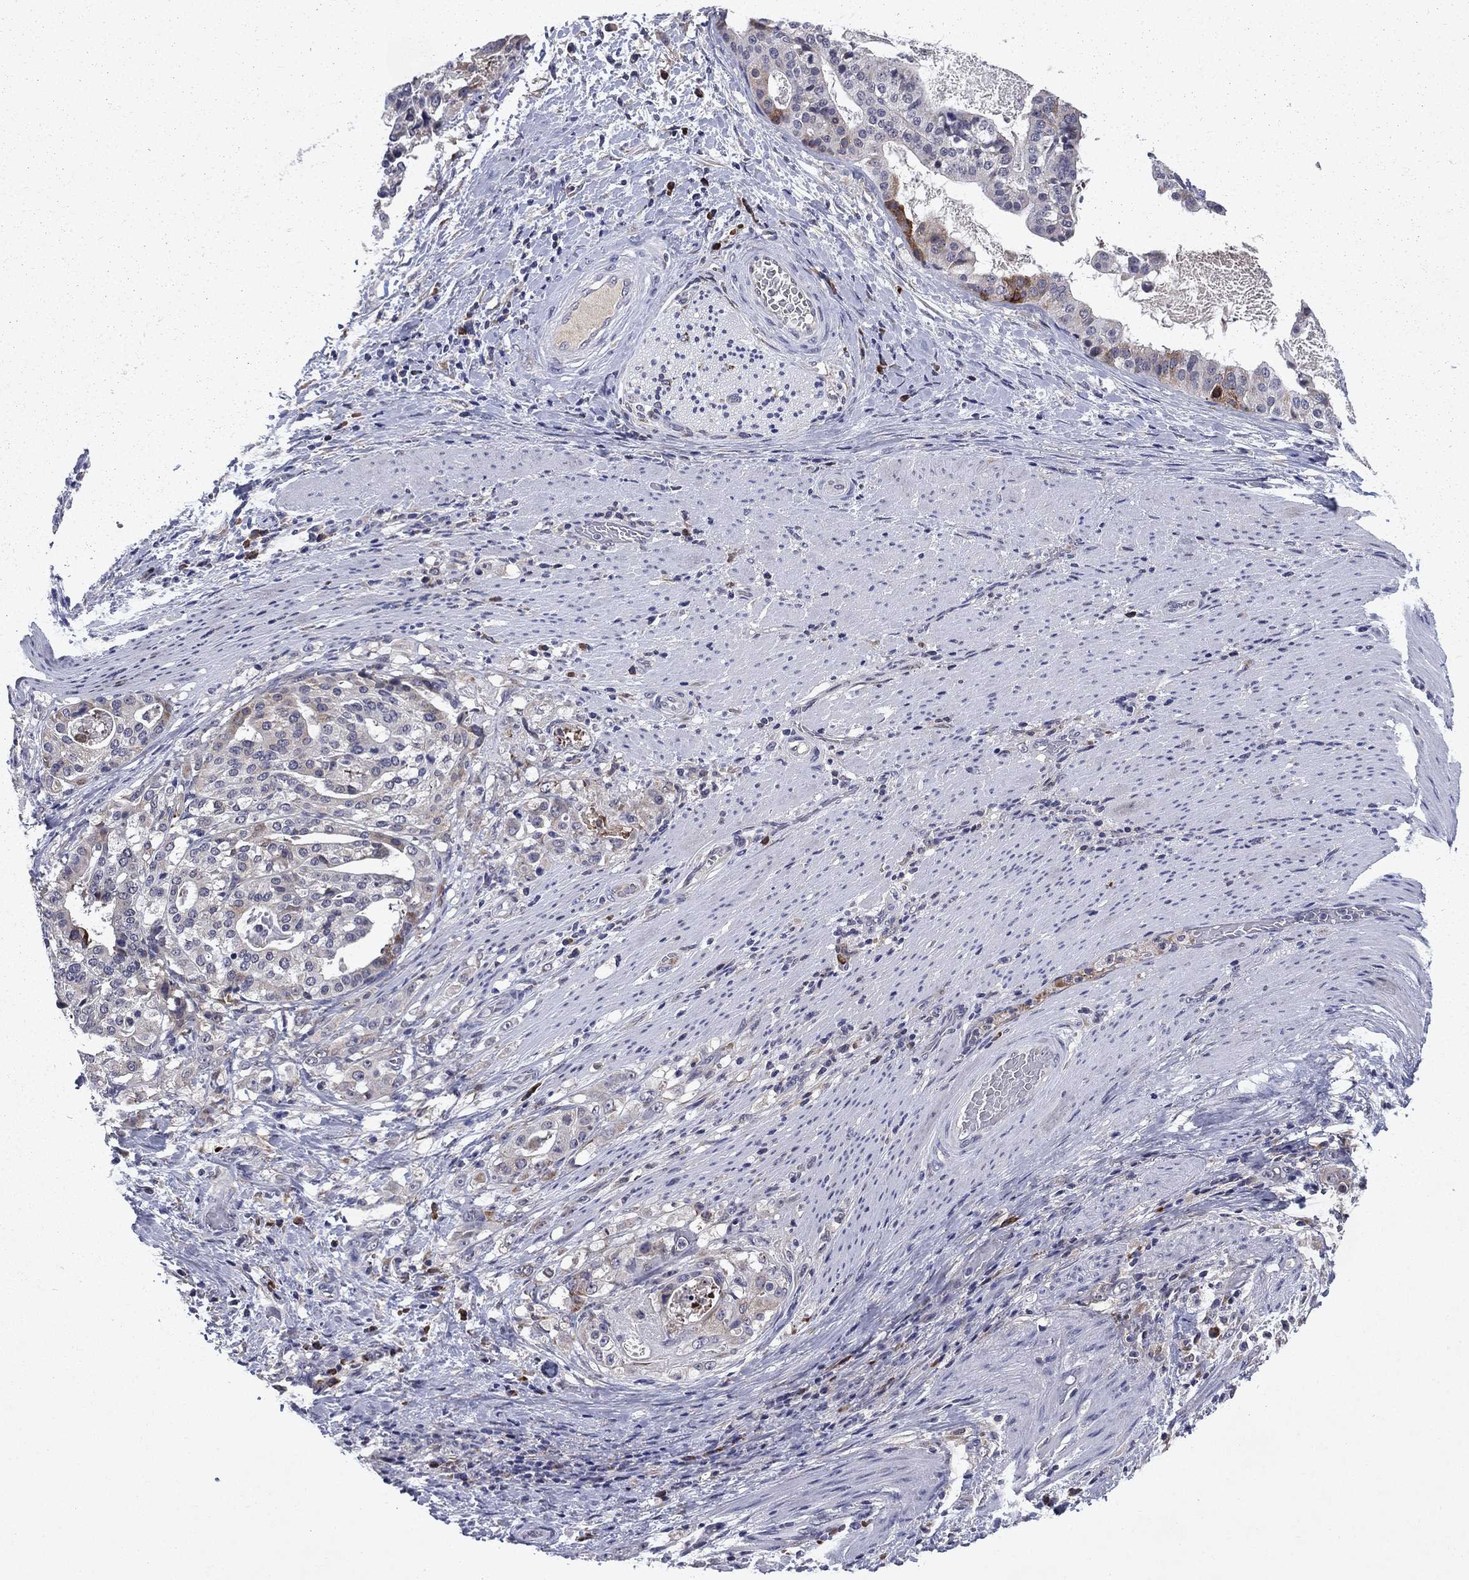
{"staining": {"intensity": "negative", "quantity": "none", "location": "none"}, "tissue": "stomach cancer", "cell_type": "Tumor cells", "image_type": "cancer", "snomed": [{"axis": "morphology", "description": "Adenocarcinoma, NOS"}, {"axis": "topography", "description": "Stomach"}], "caption": "High power microscopy photomicrograph of an IHC histopathology image of adenocarcinoma (stomach), revealing no significant positivity in tumor cells.", "gene": "ECM1", "patient": {"sex": "male", "age": 48}}